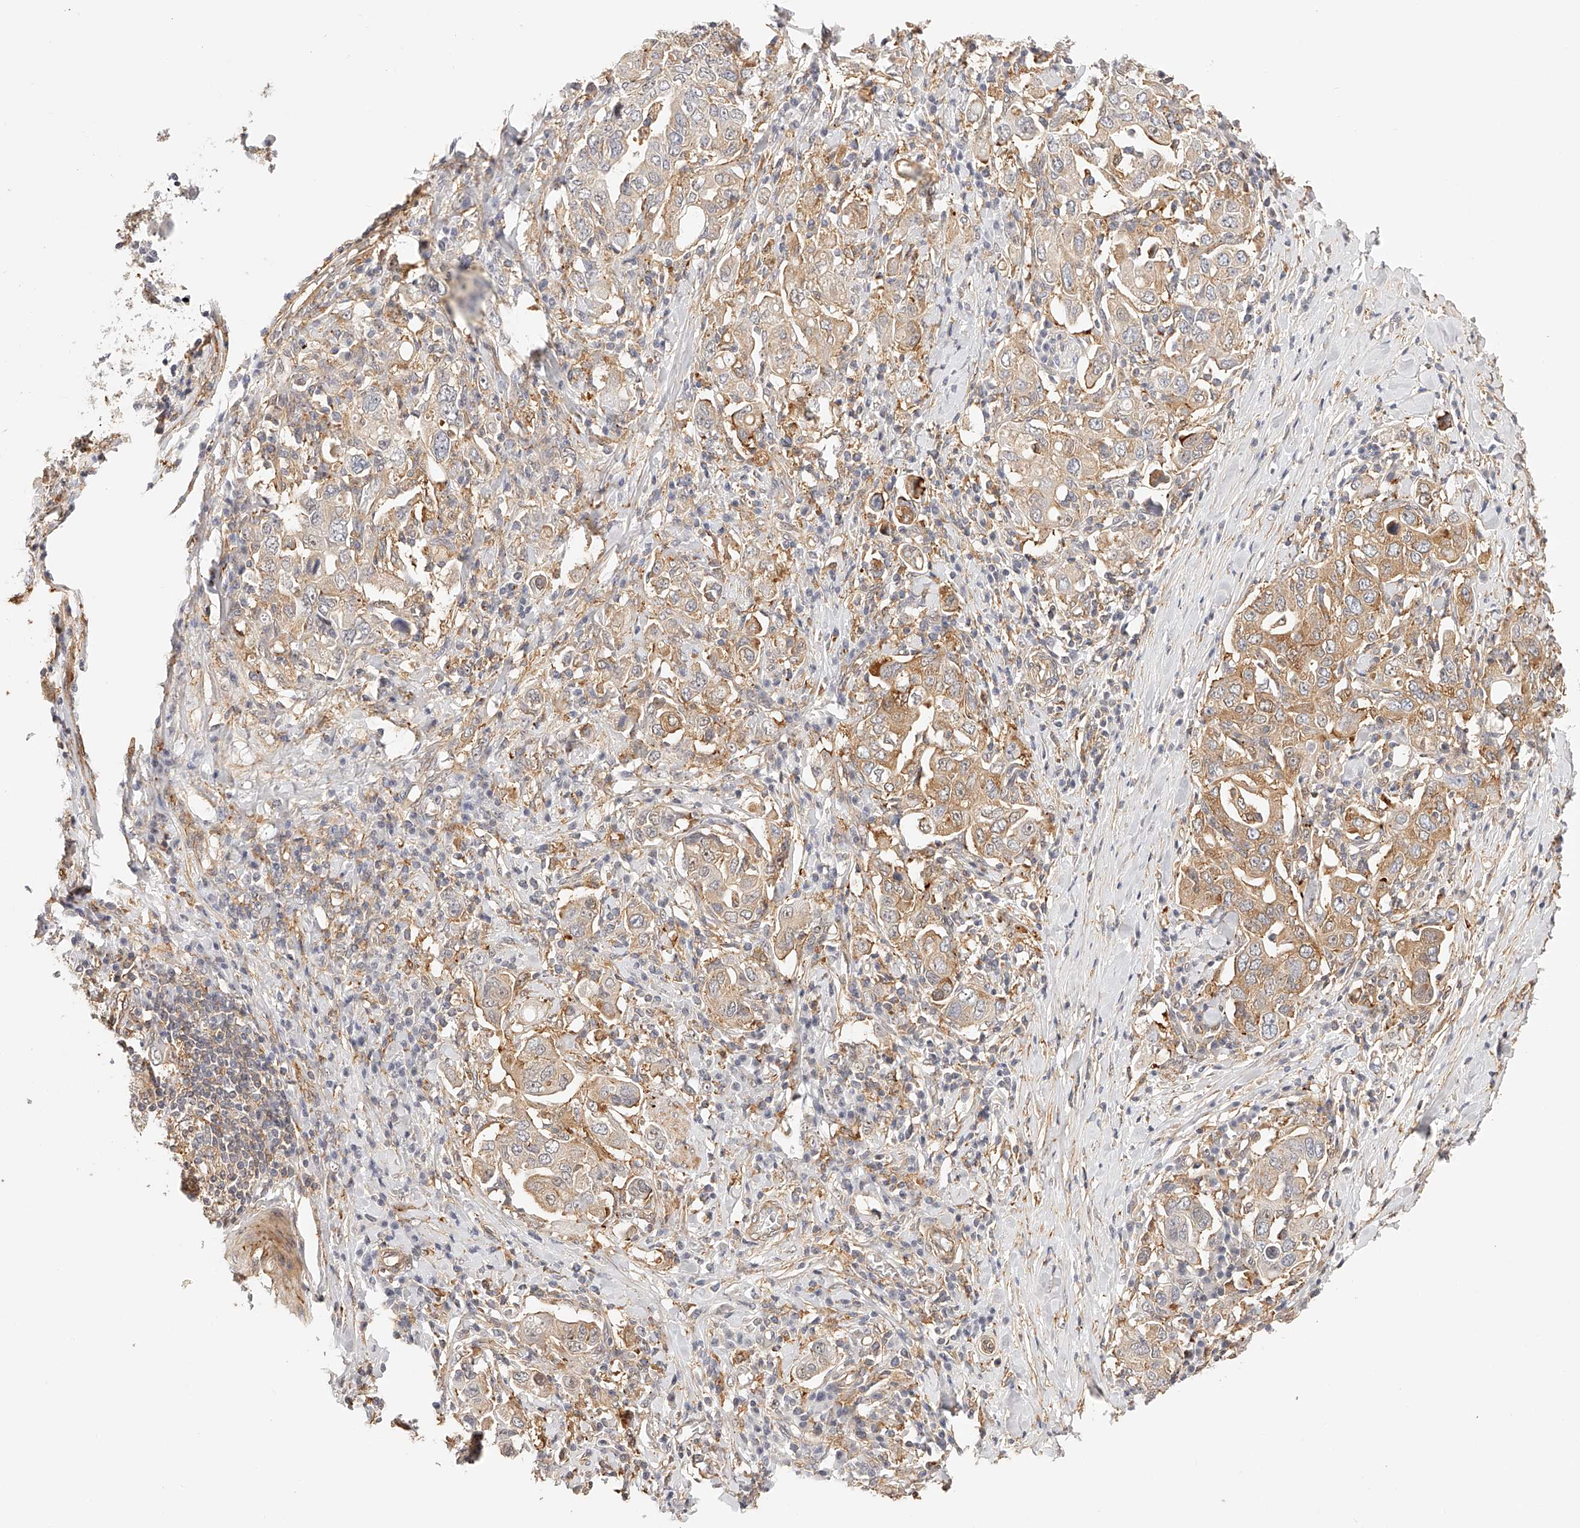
{"staining": {"intensity": "moderate", "quantity": ">75%", "location": "cytoplasmic/membranous"}, "tissue": "stomach cancer", "cell_type": "Tumor cells", "image_type": "cancer", "snomed": [{"axis": "morphology", "description": "Adenocarcinoma, NOS"}, {"axis": "topography", "description": "Stomach, upper"}], "caption": "Brown immunohistochemical staining in human stomach cancer exhibits moderate cytoplasmic/membranous staining in approximately >75% of tumor cells.", "gene": "SYNC", "patient": {"sex": "male", "age": 62}}